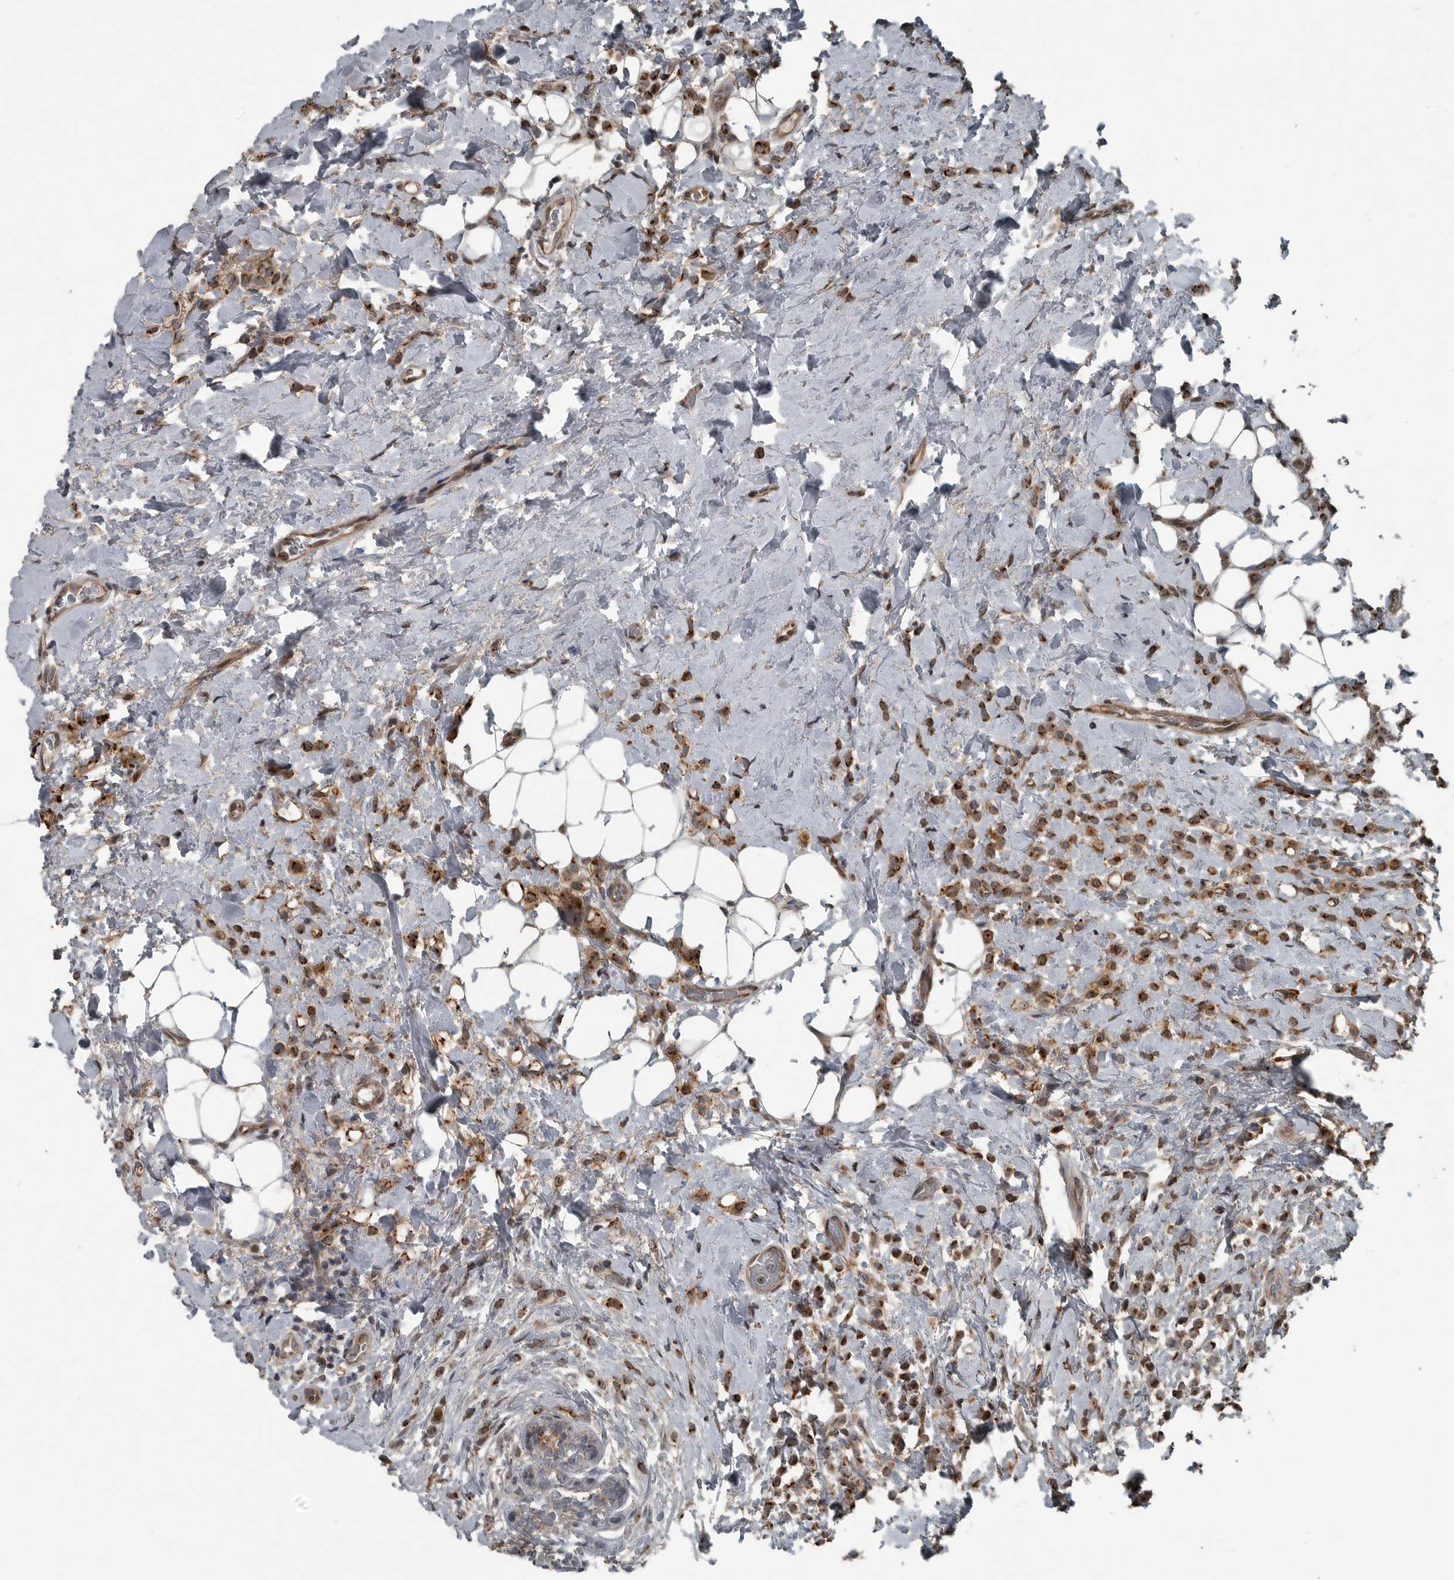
{"staining": {"intensity": "strong", "quantity": ">75%", "location": "cytoplasmic/membranous"}, "tissue": "breast cancer", "cell_type": "Tumor cells", "image_type": "cancer", "snomed": [{"axis": "morphology", "description": "Normal tissue, NOS"}, {"axis": "morphology", "description": "Lobular carcinoma"}, {"axis": "topography", "description": "Breast"}], "caption": "Immunohistochemistry photomicrograph of neoplastic tissue: human breast cancer (lobular carcinoma) stained using IHC reveals high levels of strong protein expression localized specifically in the cytoplasmic/membranous of tumor cells, appearing as a cytoplasmic/membranous brown color.", "gene": "ZNF345", "patient": {"sex": "female", "age": 50}}